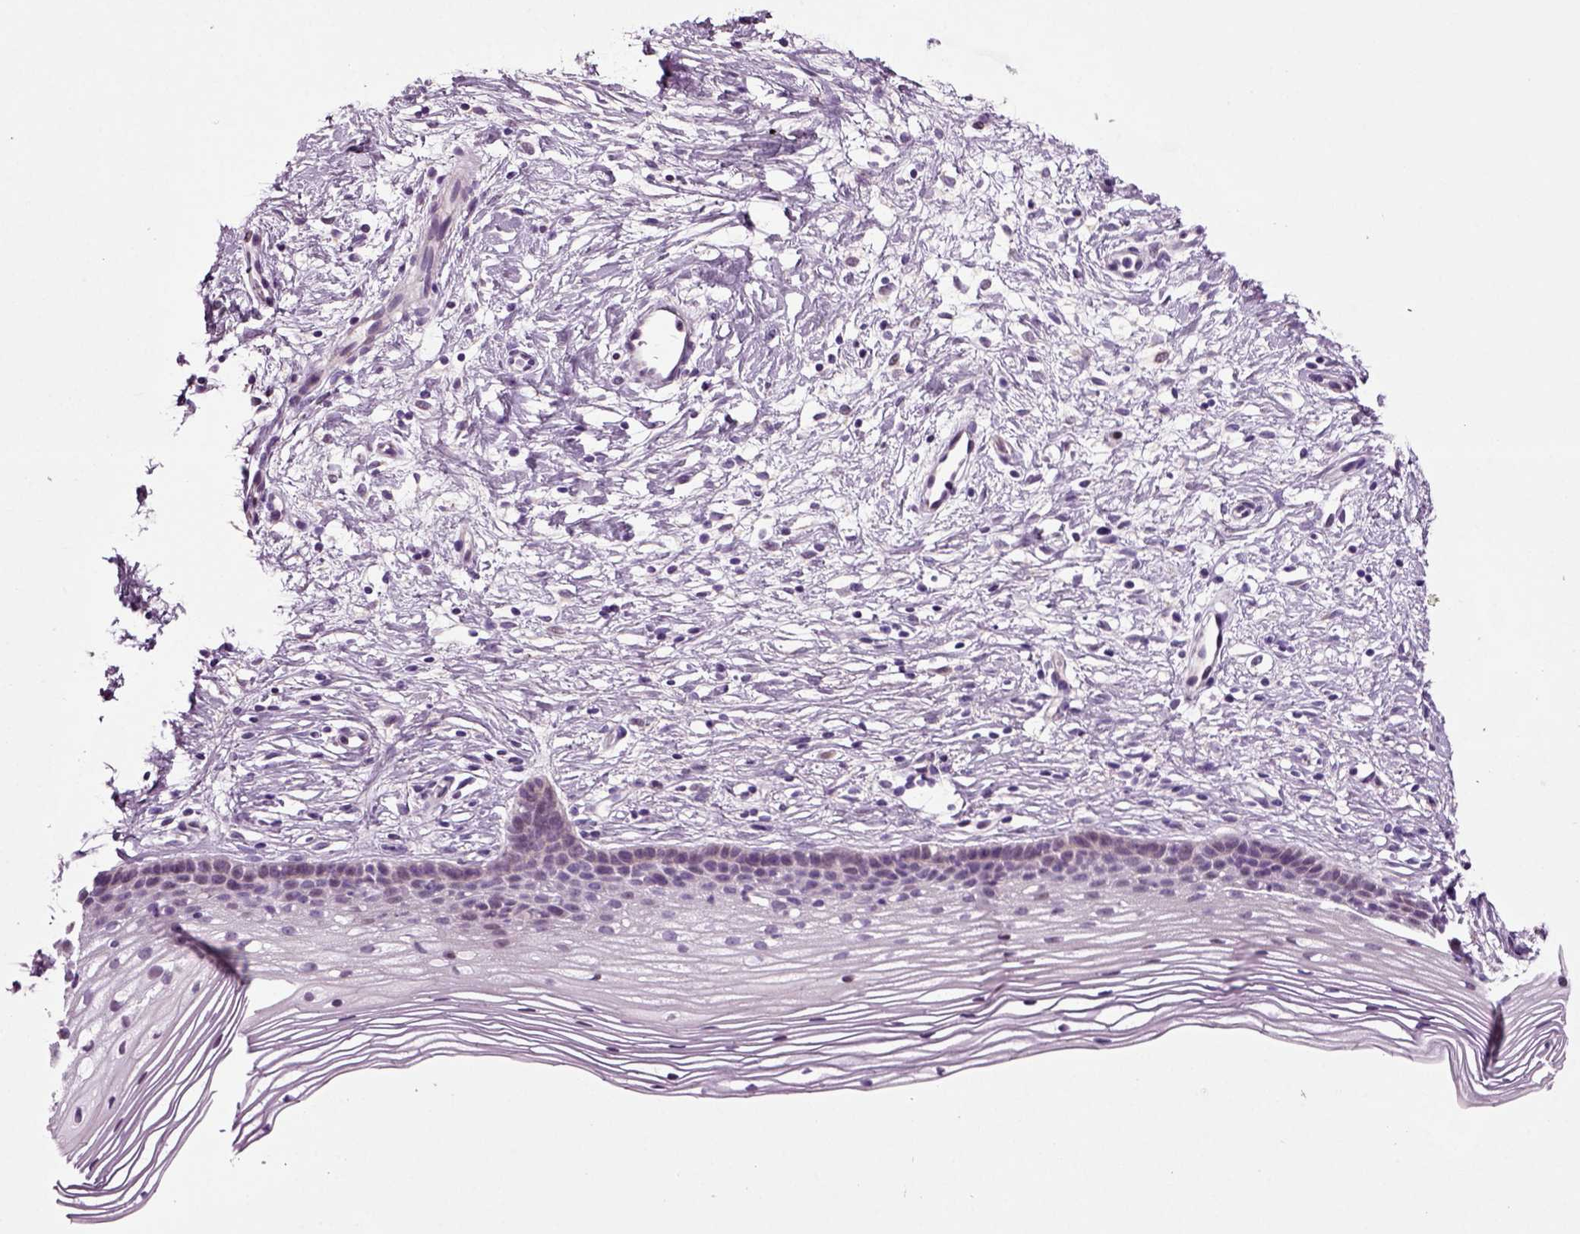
{"staining": {"intensity": "negative", "quantity": "none", "location": "none"}, "tissue": "cervix", "cell_type": "Glandular cells", "image_type": "normal", "snomed": [{"axis": "morphology", "description": "Normal tissue, NOS"}, {"axis": "topography", "description": "Cervix"}], "caption": "IHC histopathology image of normal human cervix stained for a protein (brown), which exhibits no positivity in glandular cells. (Stains: DAB (3,3'-diaminobenzidine) immunohistochemistry with hematoxylin counter stain, Microscopy: brightfield microscopy at high magnification).", "gene": "ARID3A", "patient": {"sex": "female", "age": 39}}